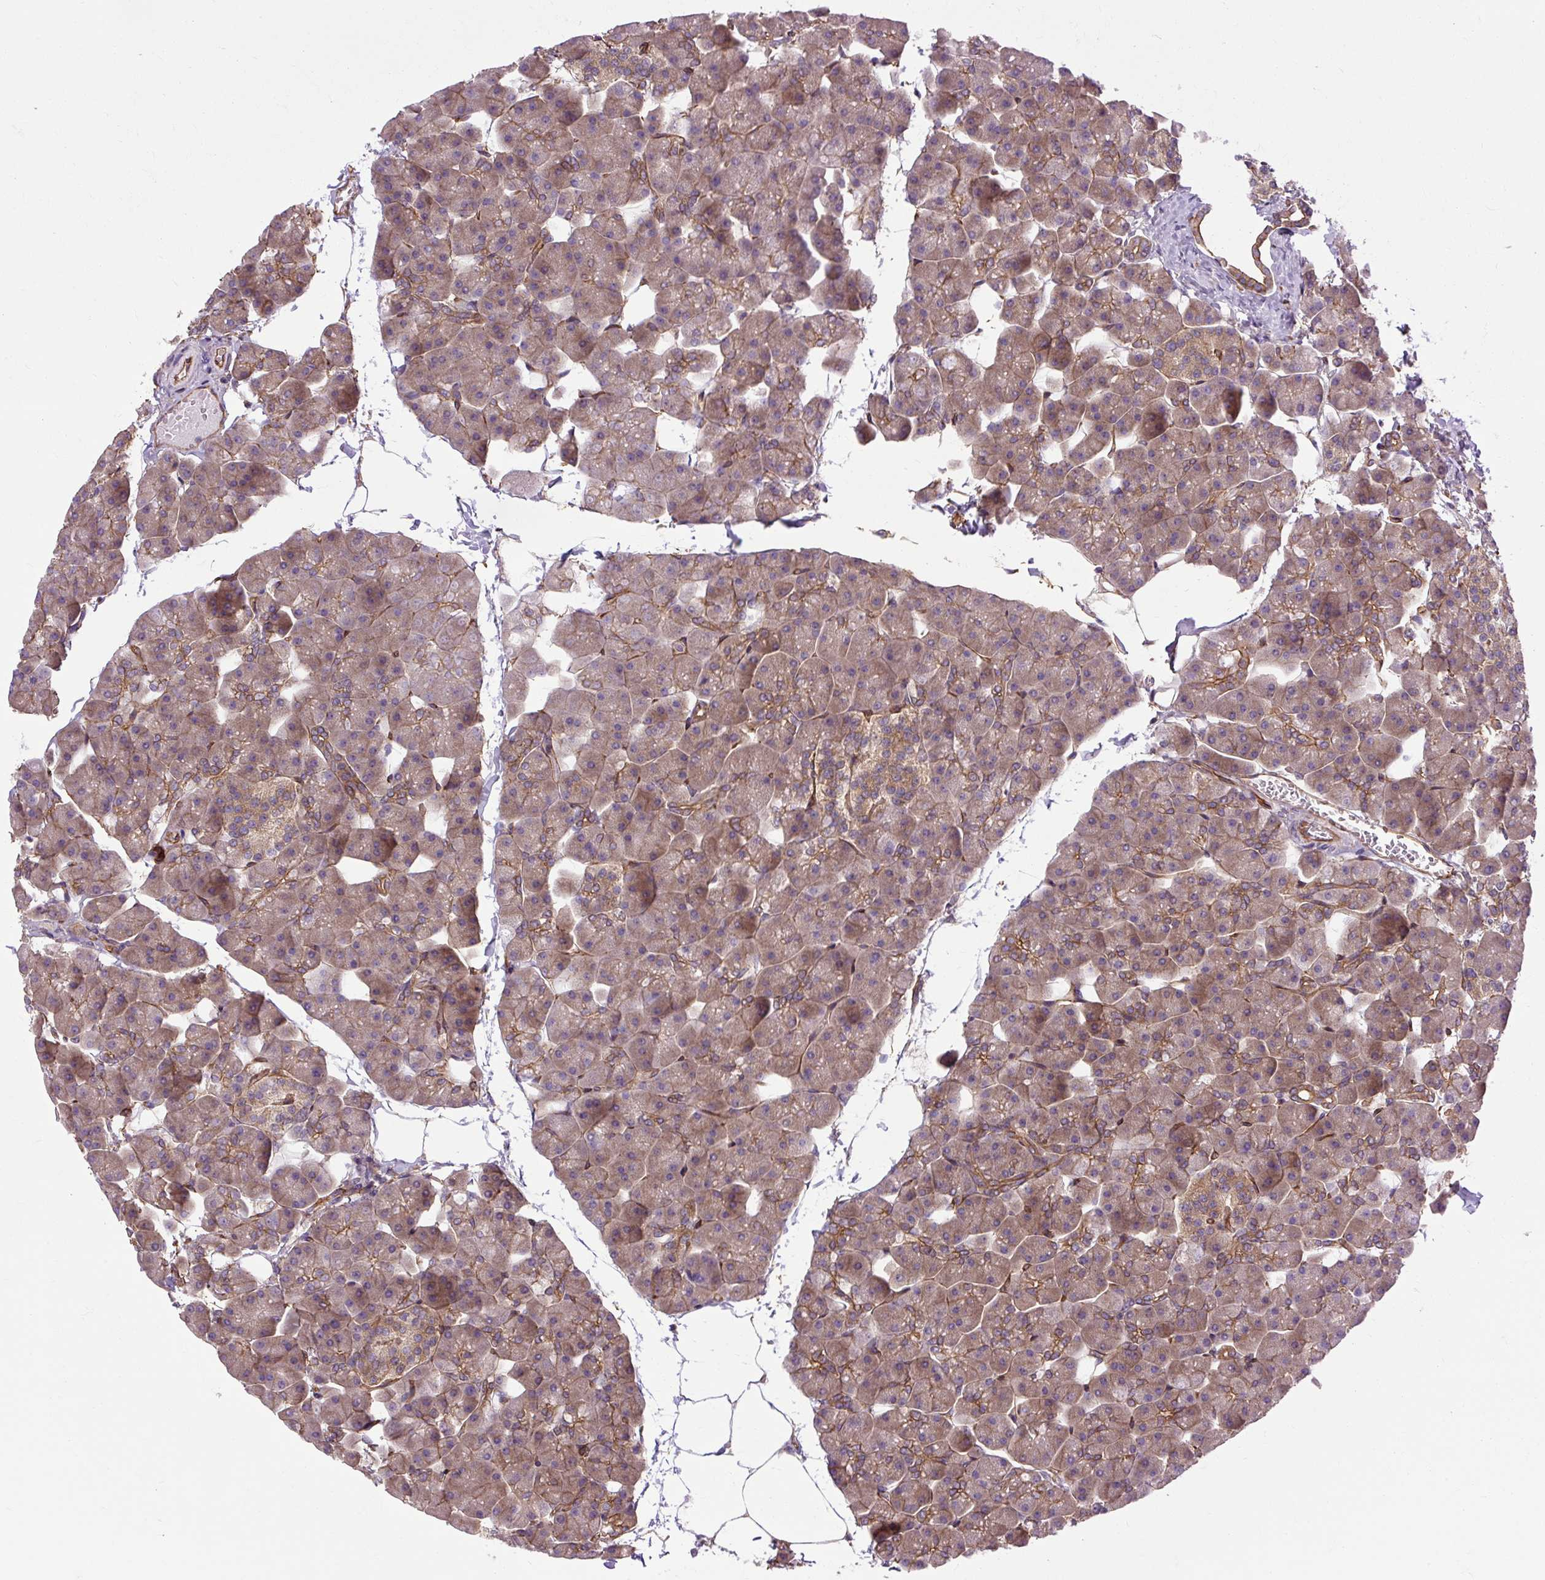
{"staining": {"intensity": "weak", "quantity": ">75%", "location": "cytoplasmic/membranous"}, "tissue": "pancreas", "cell_type": "Exocrine glandular cells", "image_type": "normal", "snomed": [{"axis": "morphology", "description": "Normal tissue, NOS"}, {"axis": "topography", "description": "Pancreas"}], "caption": "IHC photomicrograph of unremarkable pancreas stained for a protein (brown), which displays low levels of weak cytoplasmic/membranous positivity in approximately >75% of exocrine glandular cells.", "gene": "CCDC93", "patient": {"sex": "male", "age": 35}}